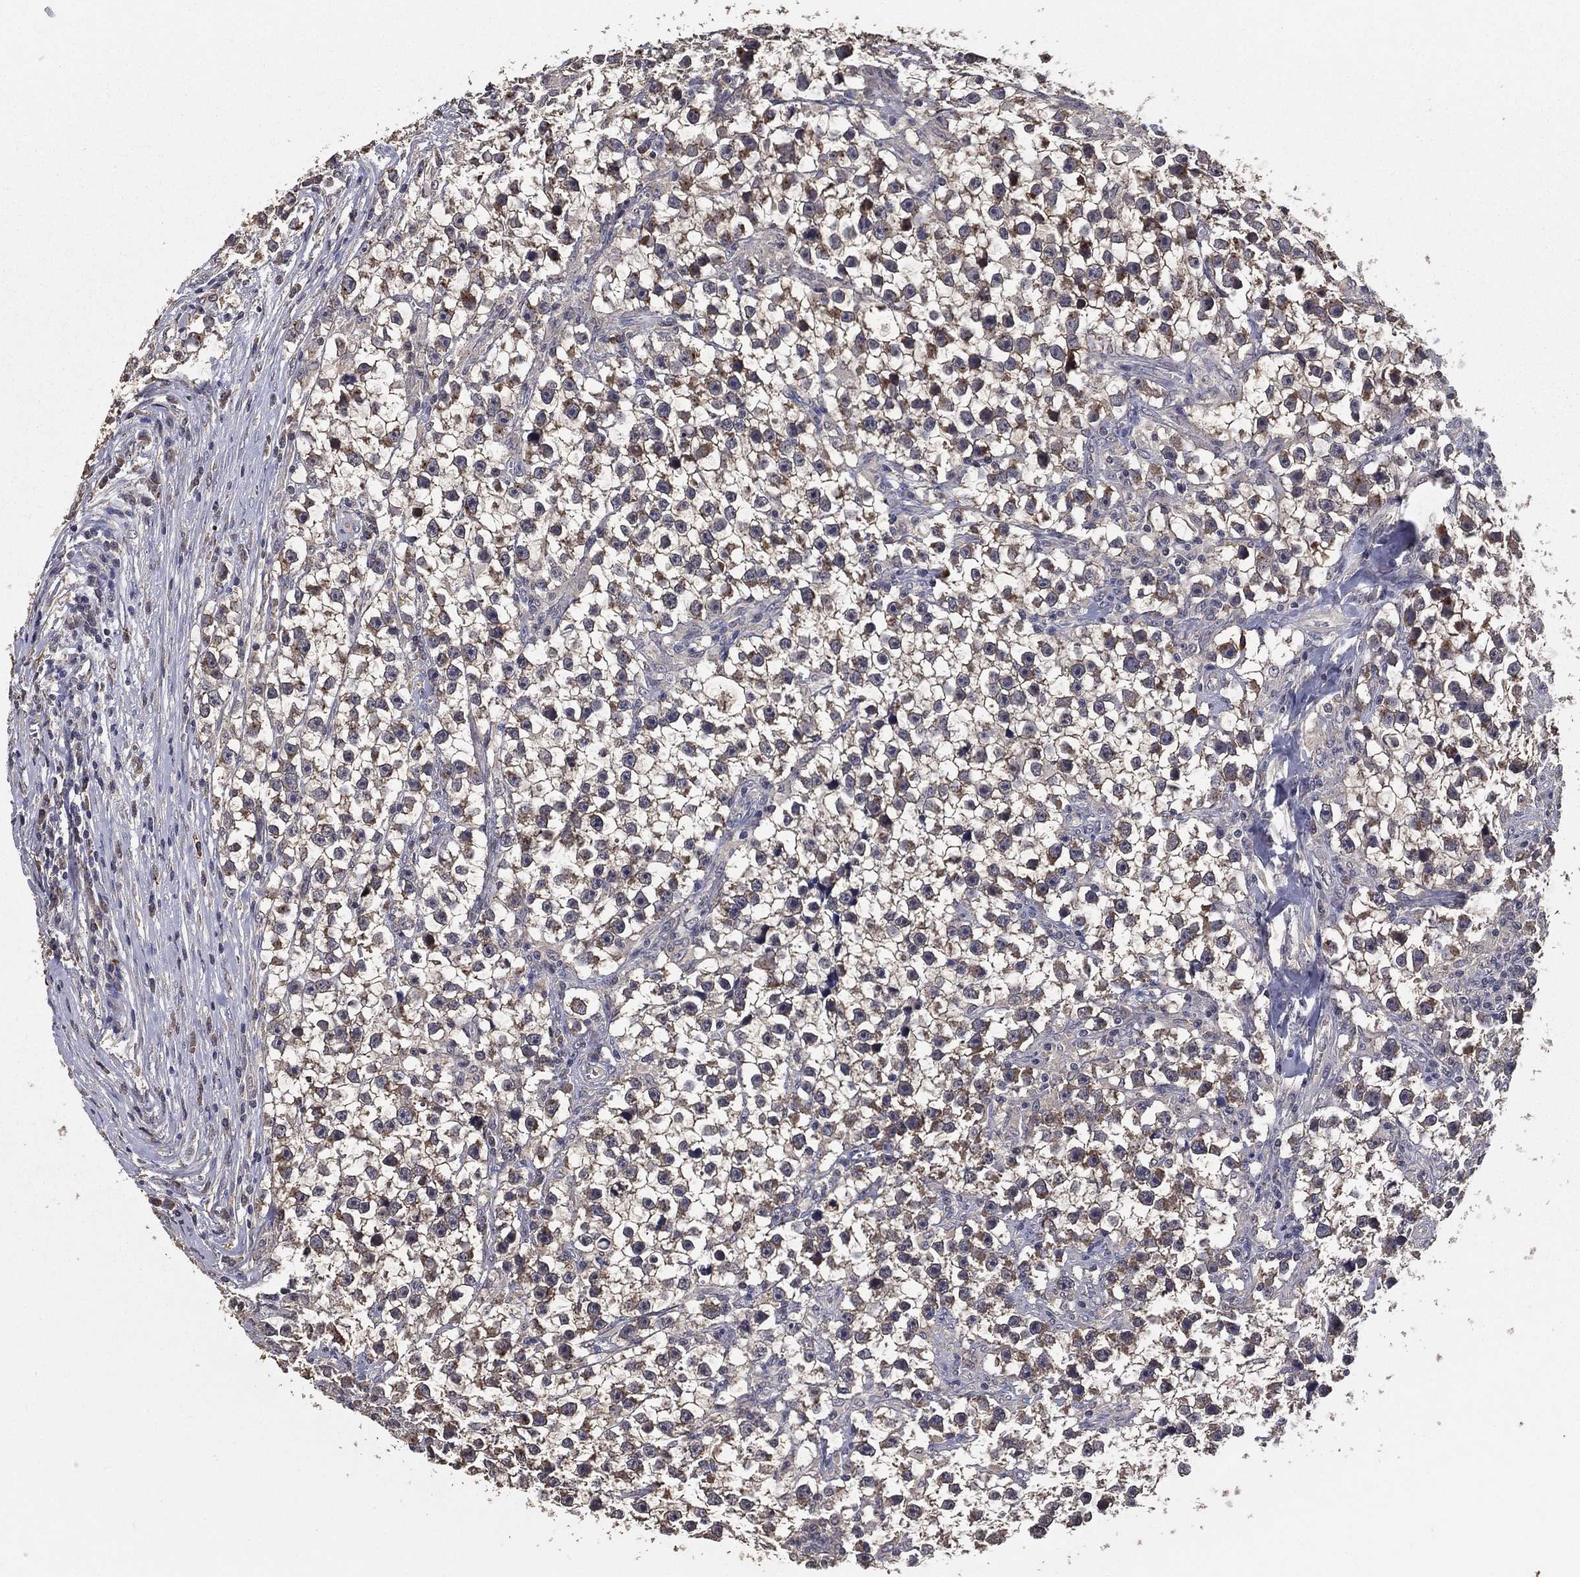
{"staining": {"intensity": "negative", "quantity": "none", "location": "none"}, "tissue": "testis cancer", "cell_type": "Tumor cells", "image_type": "cancer", "snomed": [{"axis": "morphology", "description": "Seminoma, NOS"}, {"axis": "topography", "description": "Testis"}], "caption": "IHC photomicrograph of human seminoma (testis) stained for a protein (brown), which exhibits no positivity in tumor cells.", "gene": "PCNT", "patient": {"sex": "male", "age": 59}}